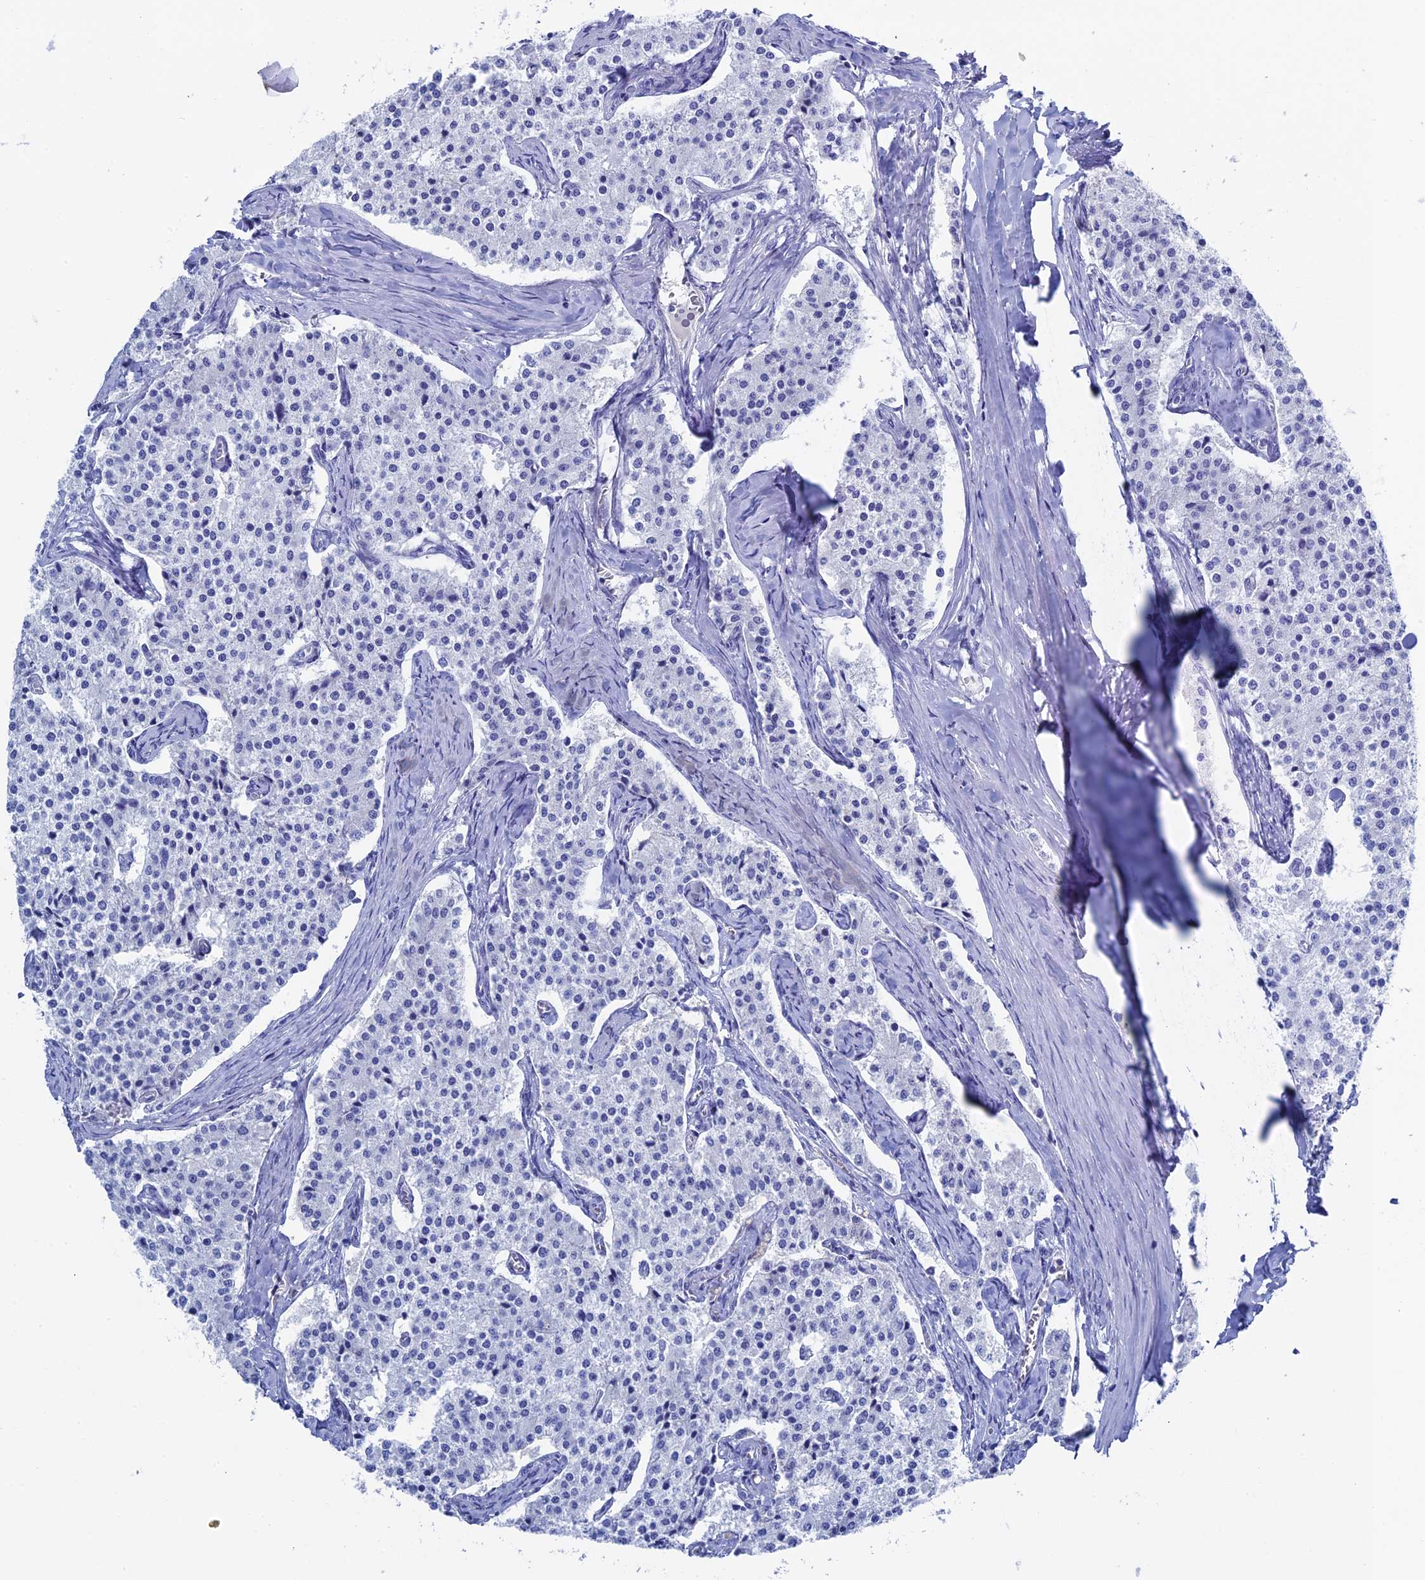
{"staining": {"intensity": "negative", "quantity": "none", "location": "none"}, "tissue": "carcinoid", "cell_type": "Tumor cells", "image_type": "cancer", "snomed": [{"axis": "morphology", "description": "Carcinoid, malignant, NOS"}, {"axis": "topography", "description": "Colon"}], "caption": "The micrograph shows no significant expression in tumor cells of carcinoid. (Stains: DAB IHC with hematoxylin counter stain, Microscopy: brightfield microscopy at high magnification).", "gene": "UNC119", "patient": {"sex": "female", "age": 52}}